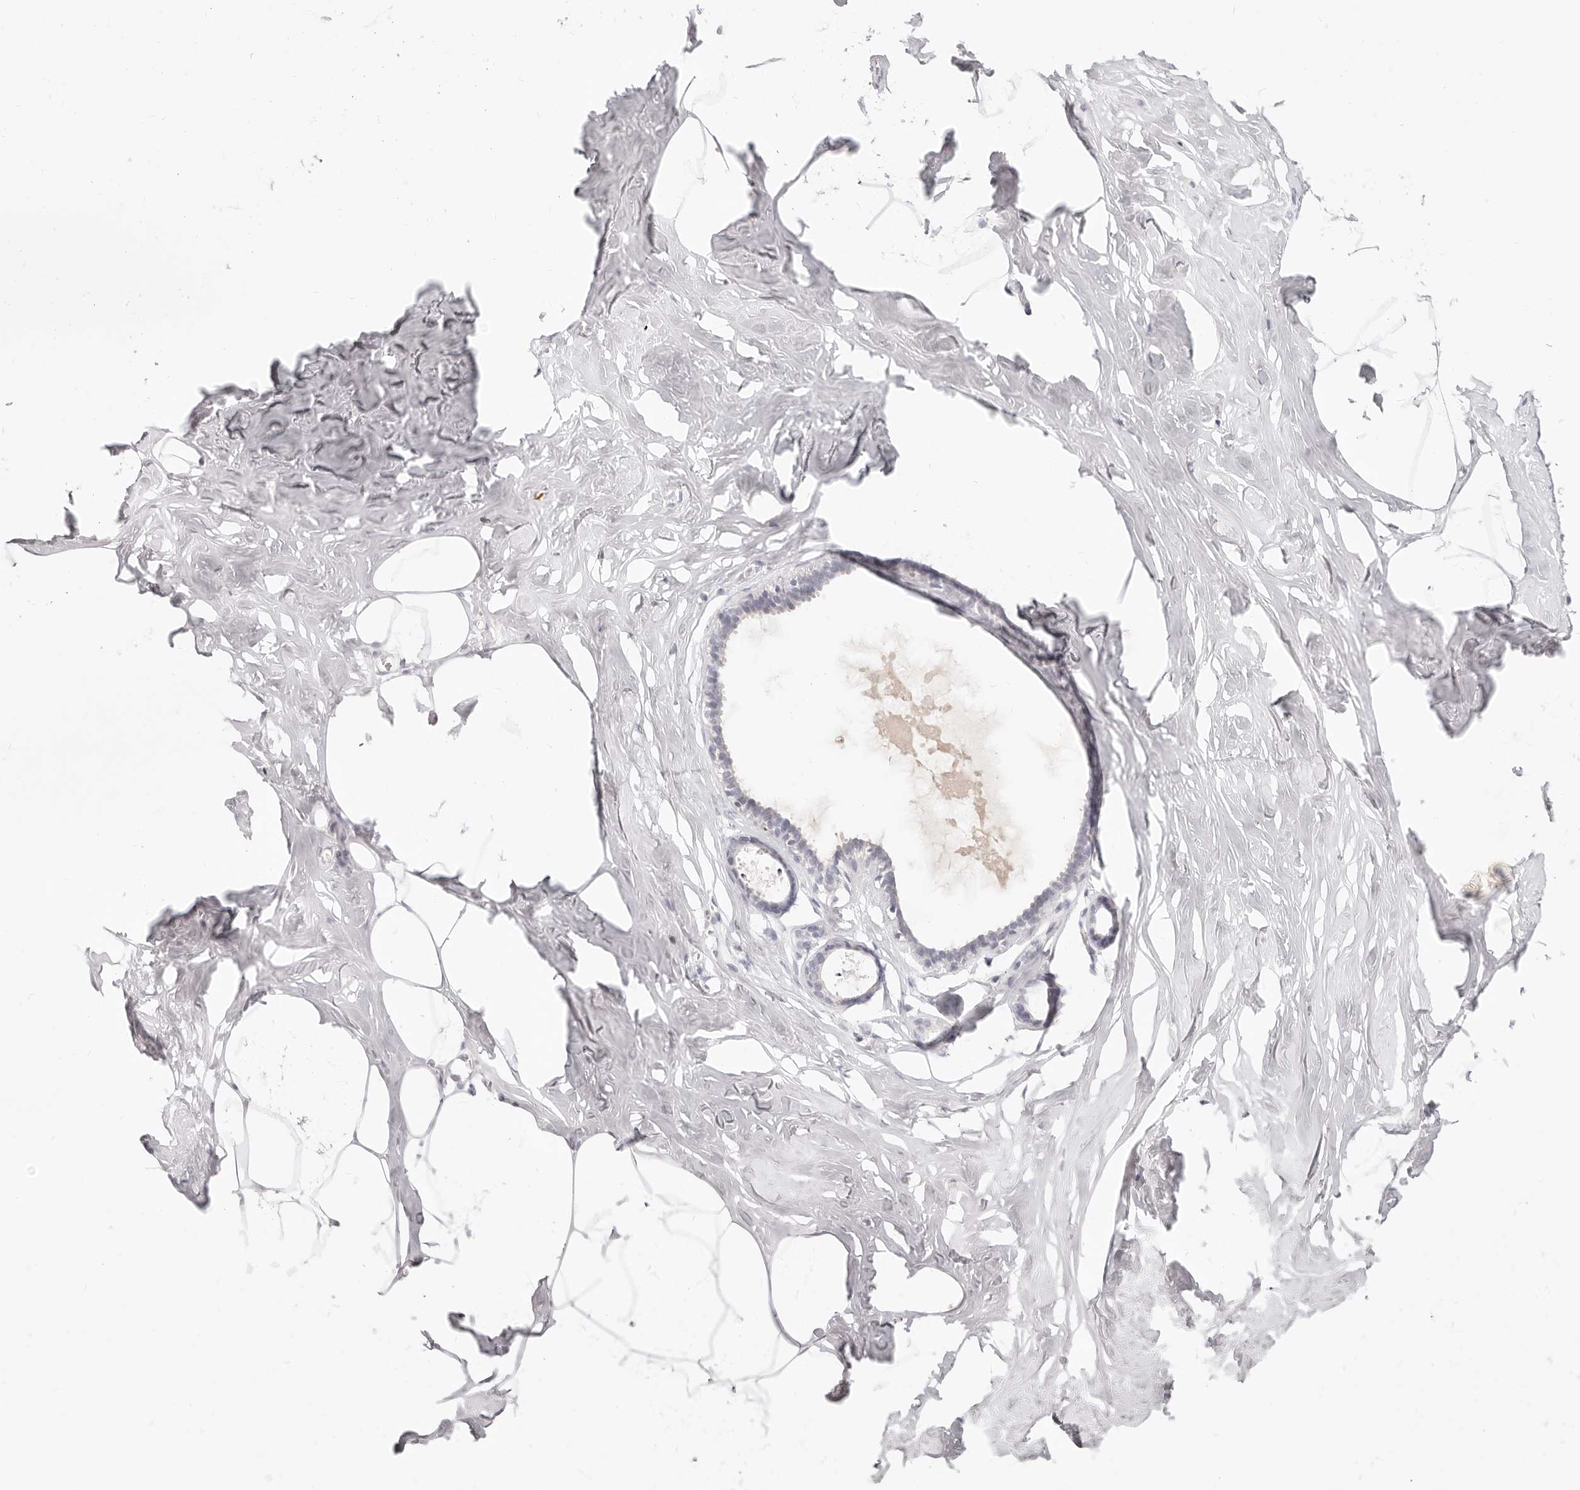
{"staining": {"intensity": "negative", "quantity": "none", "location": "none"}, "tissue": "adipose tissue", "cell_type": "Adipocytes", "image_type": "normal", "snomed": [{"axis": "morphology", "description": "Normal tissue, NOS"}, {"axis": "morphology", "description": "Fibrosis, NOS"}, {"axis": "topography", "description": "Breast"}, {"axis": "topography", "description": "Adipose tissue"}], "caption": "Immunohistochemistry (IHC) image of normal adipose tissue: human adipose tissue stained with DAB reveals no significant protein staining in adipocytes.", "gene": "ASCL1", "patient": {"sex": "female", "age": 39}}